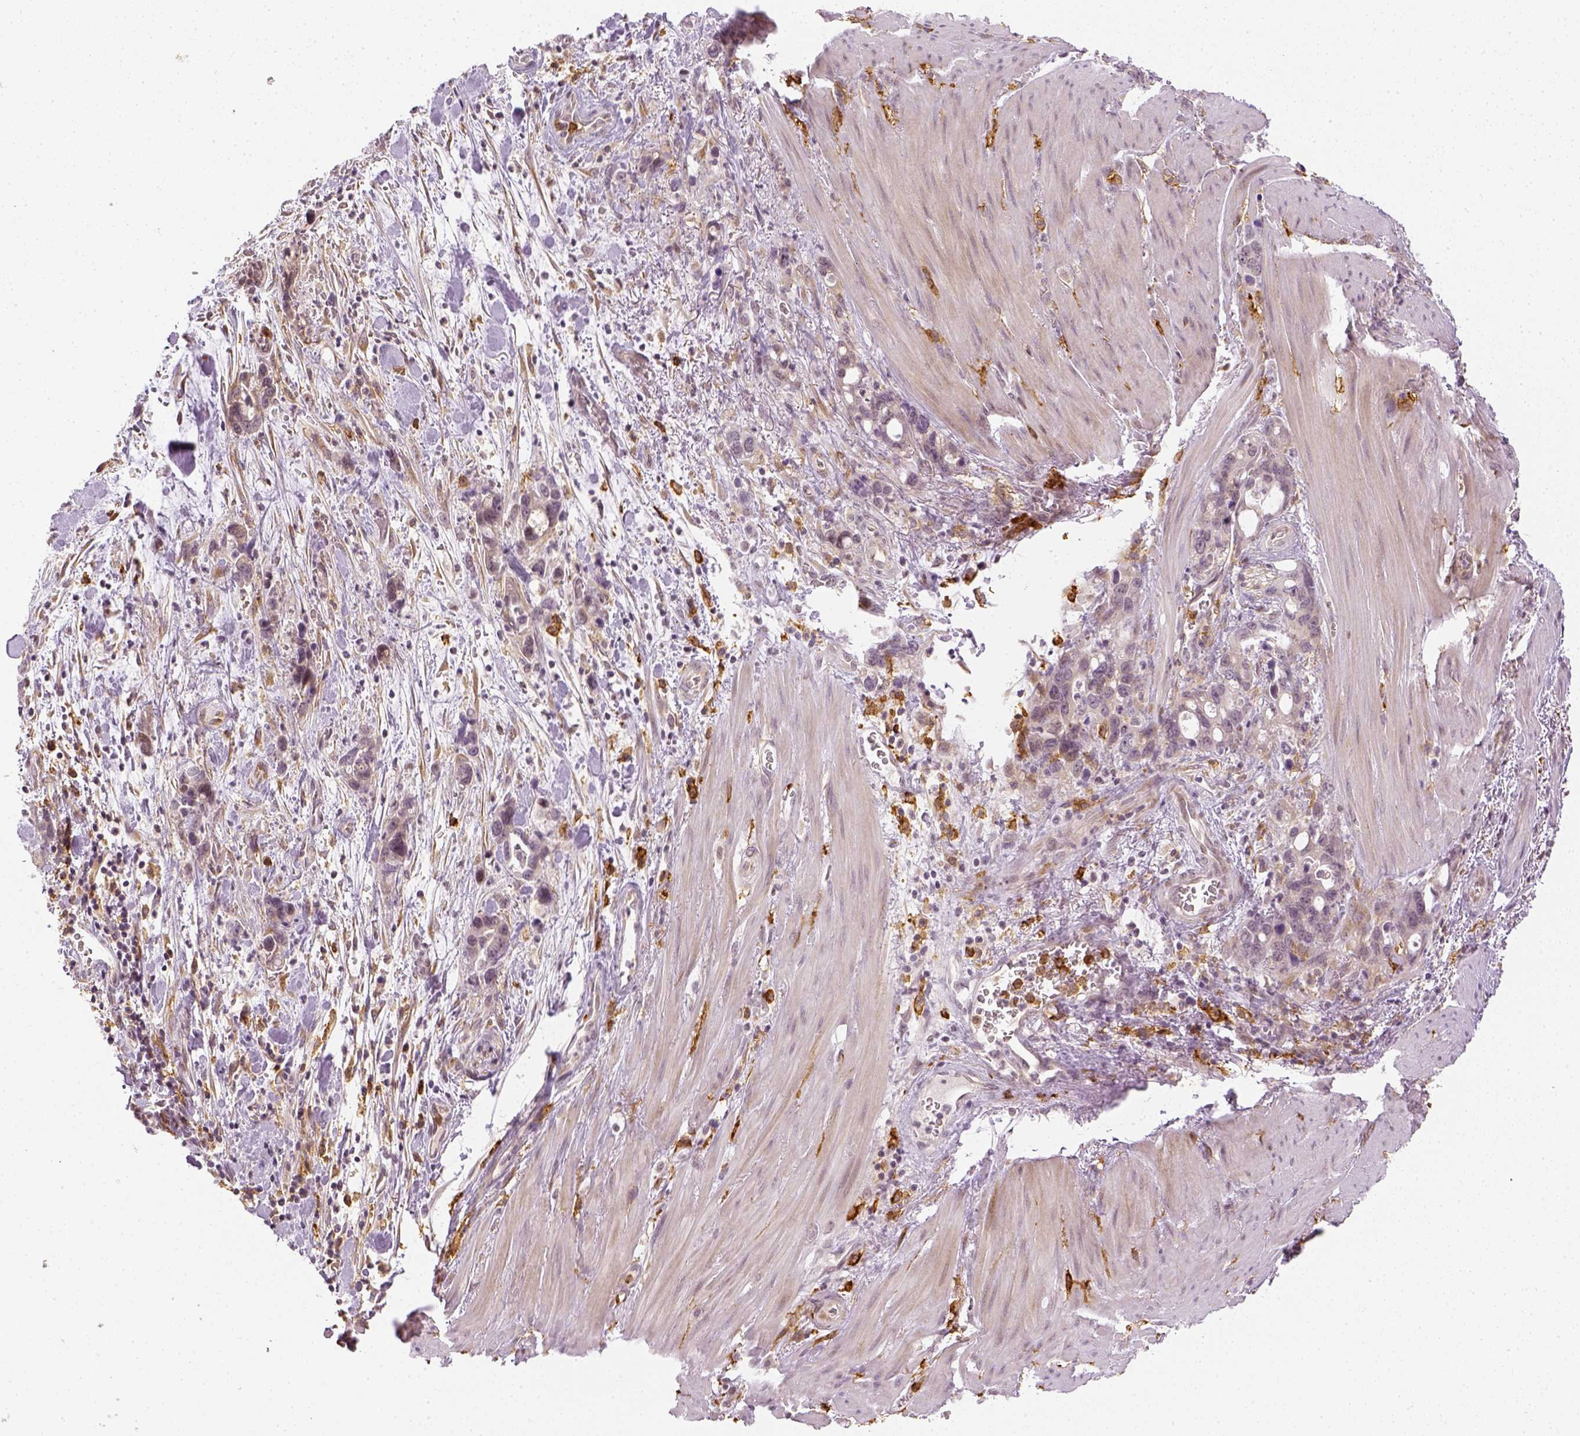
{"staining": {"intensity": "negative", "quantity": "none", "location": "none"}, "tissue": "stomach cancer", "cell_type": "Tumor cells", "image_type": "cancer", "snomed": [{"axis": "morphology", "description": "Normal tissue, NOS"}, {"axis": "morphology", "description": "Adenocarcinoma, NOS"}, {"axis": "topography", "description": "Esophagus"}, {"axis": "topography", "description": "Stomach, upper"}], "caption": "This is an IHC image of stomach cancer. There is no positivity in tumor cells.", "gene": "CD14", "patient": {"sex": "male", "age": 74}}